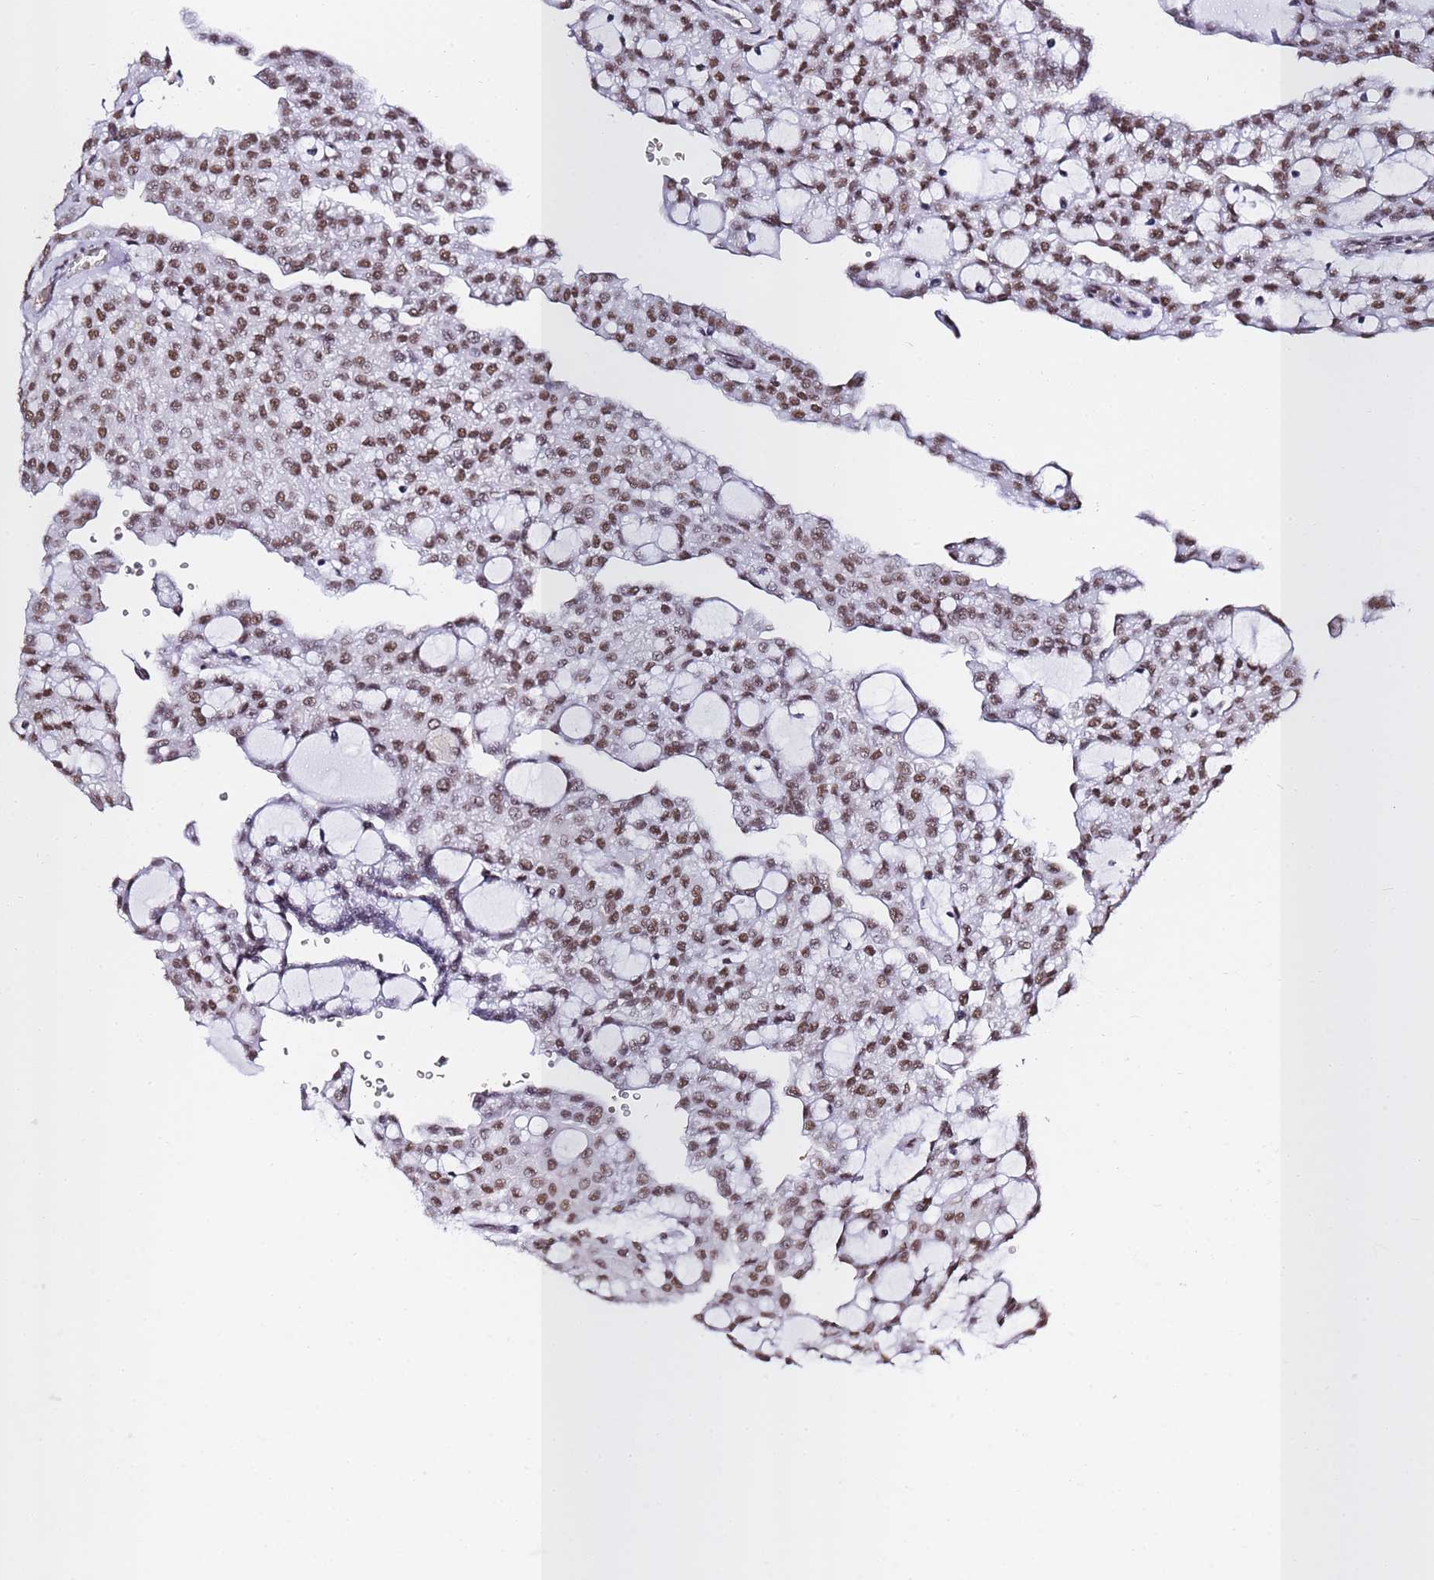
{"staining": {"intensity": "strong", "quantity": "25%-75%", "location": "nuclear"}, "tissue": "renal cancer", "cell_type": "Tumor cells", "image_type": "cancer", "snomed": [{"axis": "morphology", "description": "Adenocarcinoma, NOS"}, {"axis": "topography", "description": "Kidney"}], "caption": "IHC of human adenocarcinoma (renal) displays high levels of strong nuclear staining in about 25%-75% of tumor cells.", "gene": "POLR1A", "patient": {"sex": "male", "age": 63}}